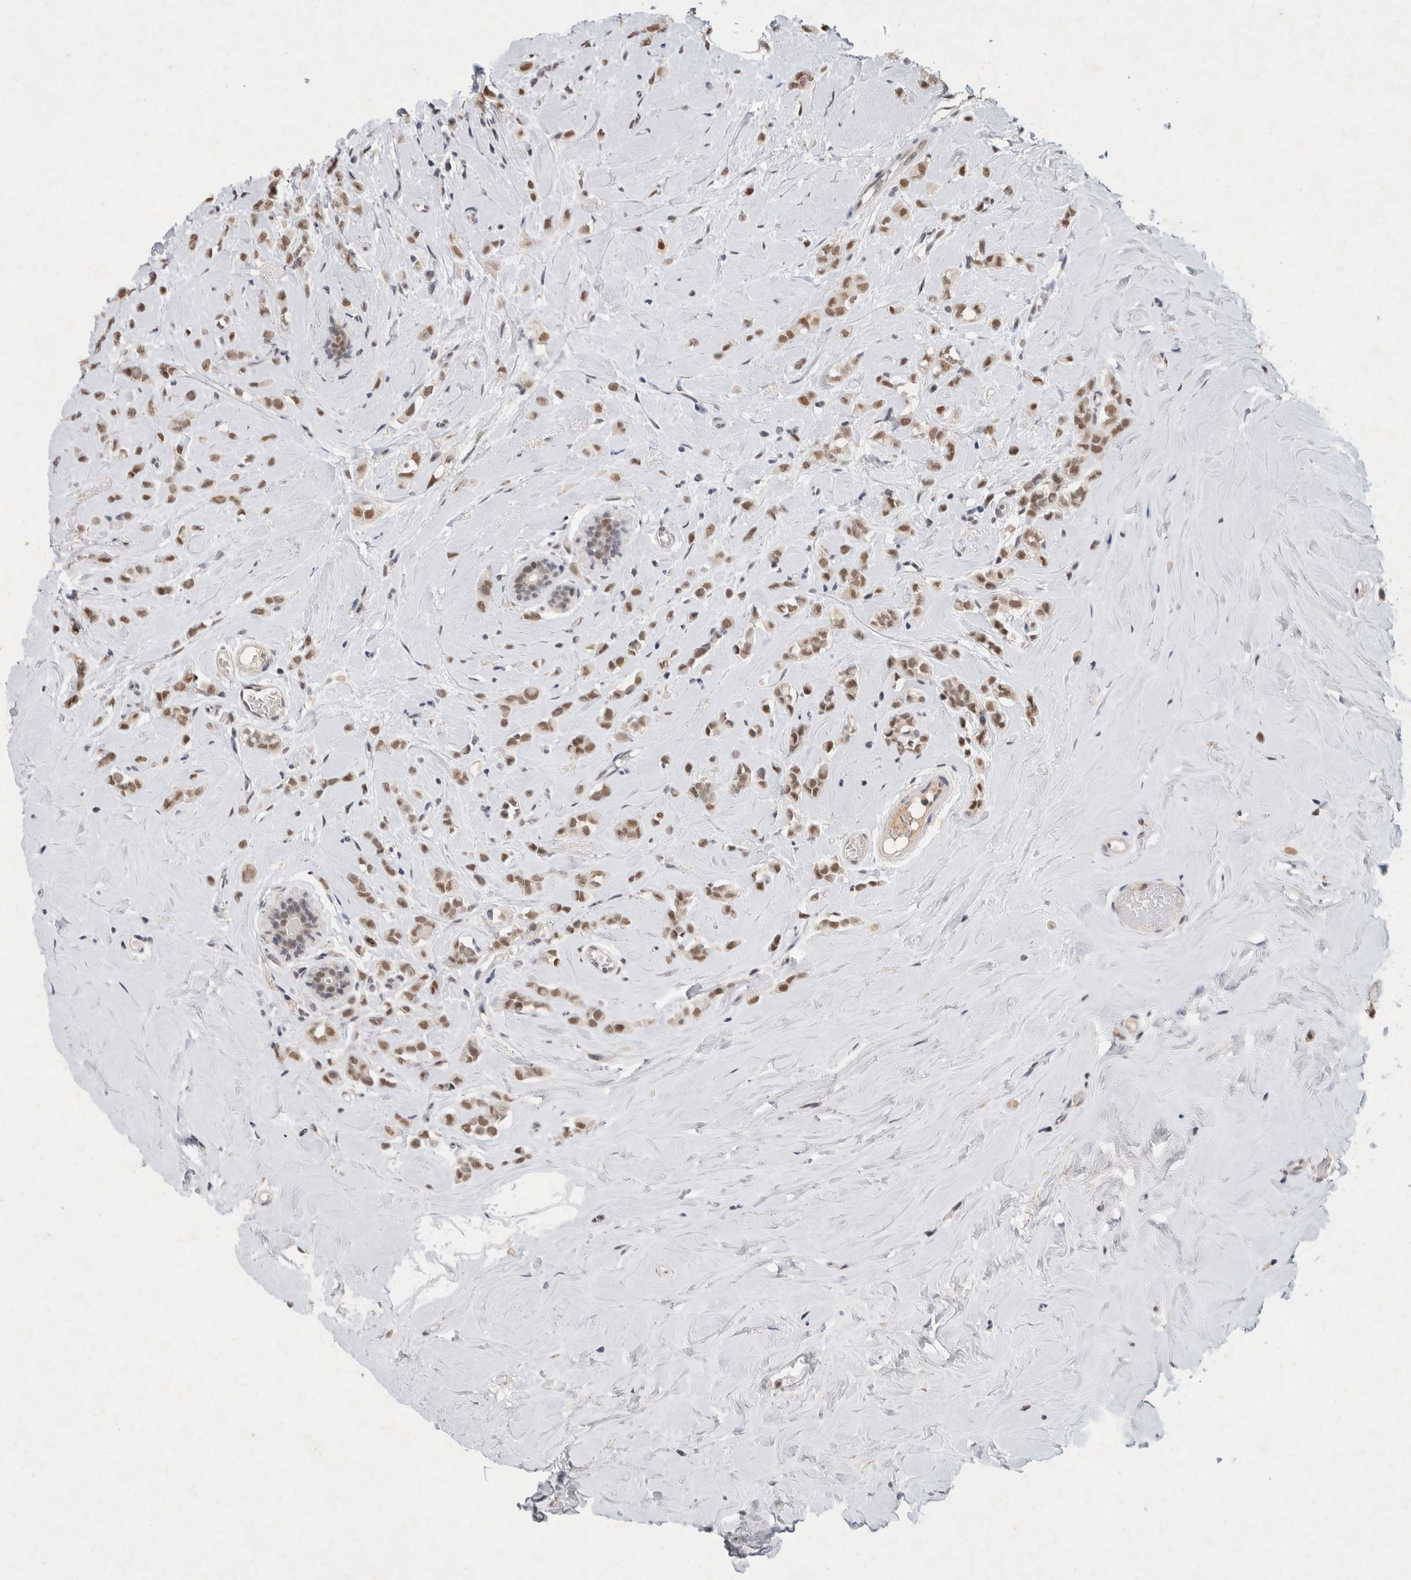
{"staining": {"intensity": "moderate", "quantity": ">75%", "location": "nuclear"}, "tissue": "breast cancer", "cell_type": "Tumor cells", "image_type": "cancer", "snomed": [{"axis": "morphology", "description": "Lobular carcinoma"}, {"axis": "topography", "description": "Breast"}], "caption": "Immunohistochemical staining of human lobular carcinoma (breast) displays medium levels of moderate nuclear protein positivity in approximately >75% of tumor cells.", "gene": "XRCC5", "patient": {"sex": "female", "age": 47}}